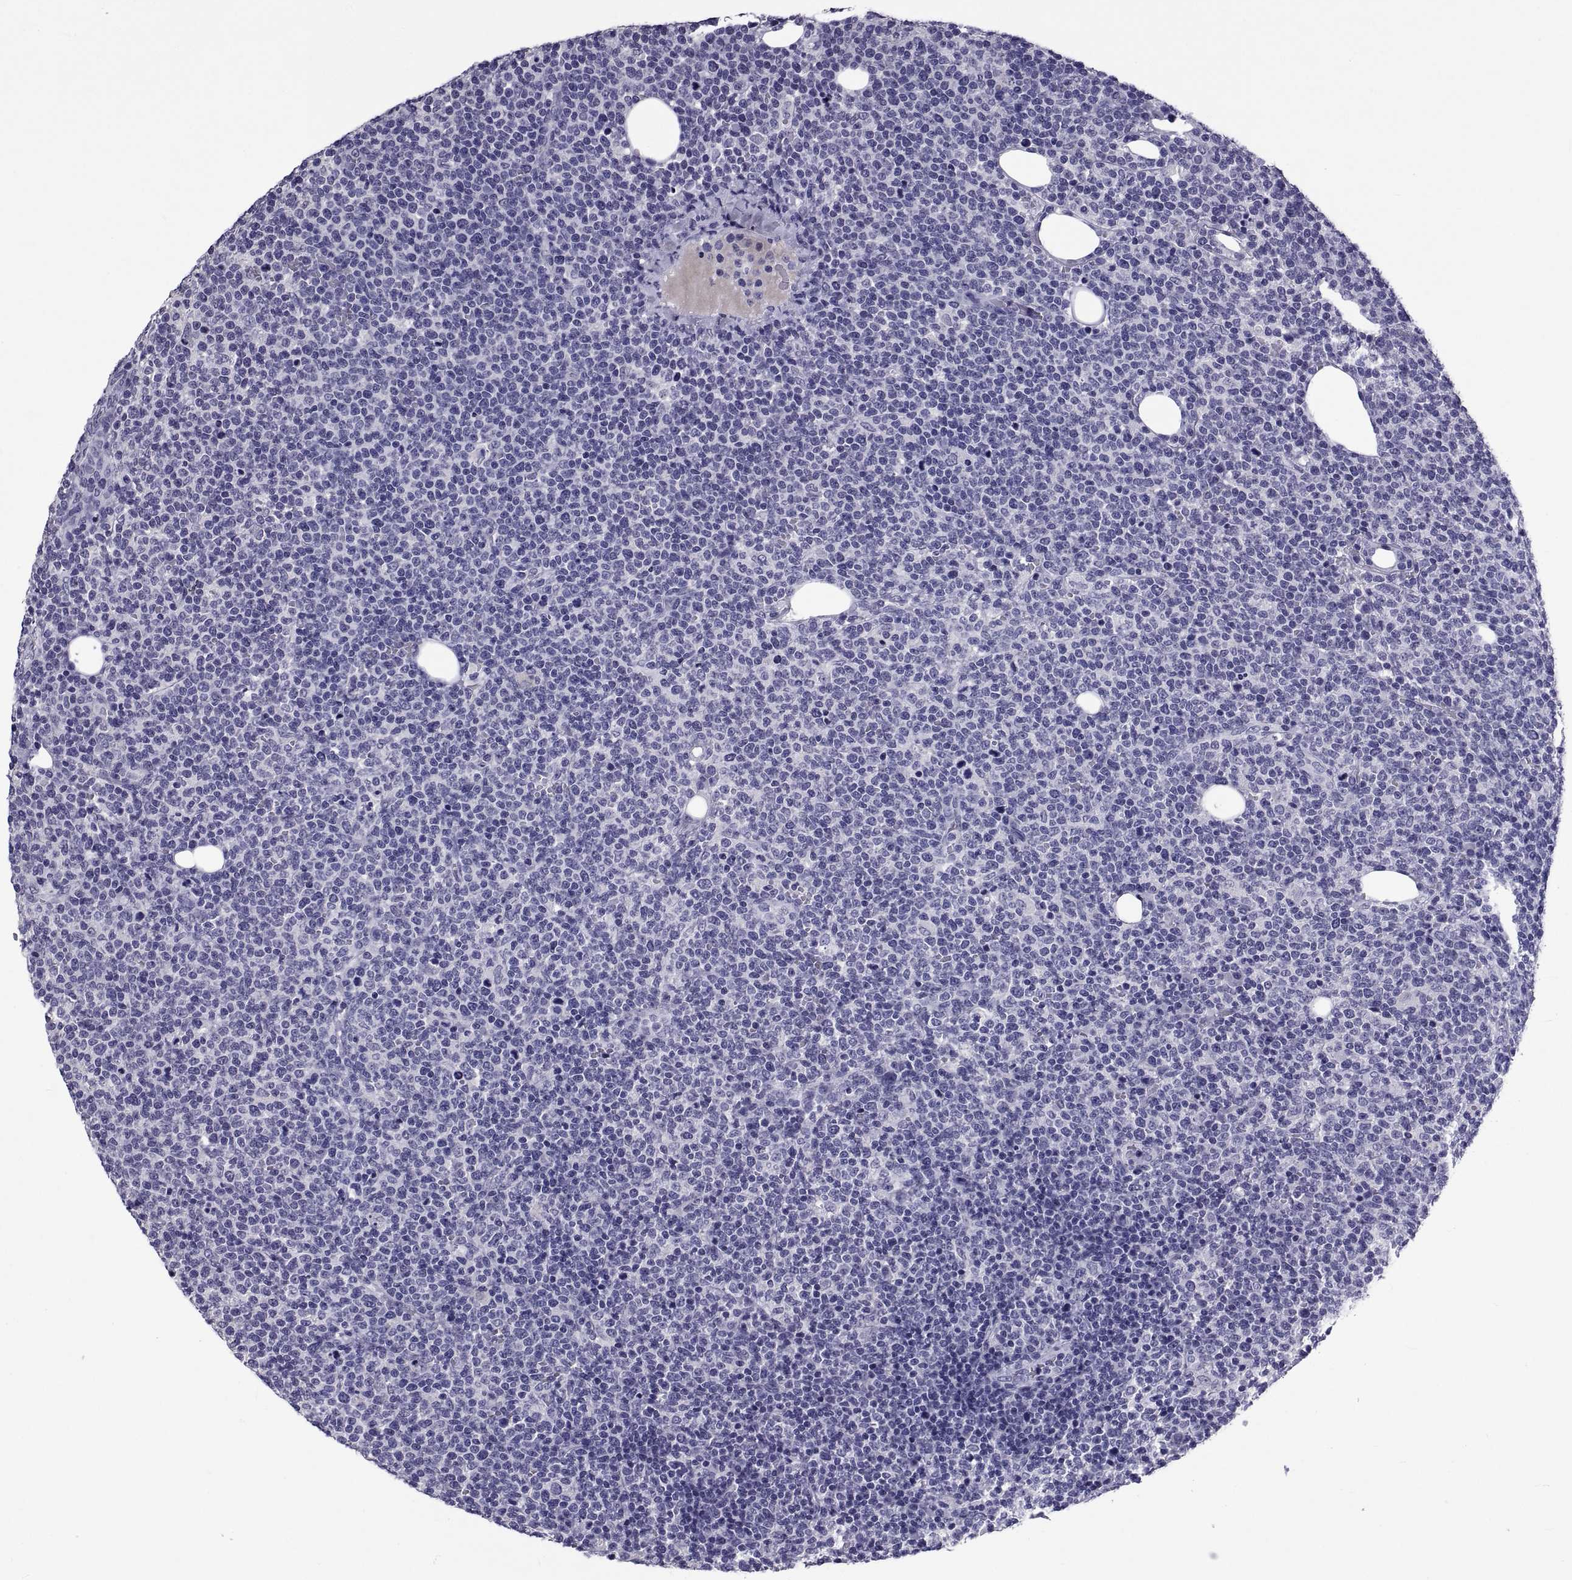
{"staining": {"intensity": "negative", "quantity": "none", "location": "none"}, "tissue": "lymphoma", "cell_type": "Tumor cells", "image_type": "cancer", "snomed": [{"axis": "morphology", "description": "Malignant lymphoma, non-Hodgkin's type, High grade"}, {"axis": "topography", "description": "Lymph node"}], "caption": "An image of human lymphoma is negative for staining in tumor cells.", "gene": "TGFBR3L", "patient": {"sex": "male", "age": 61}}